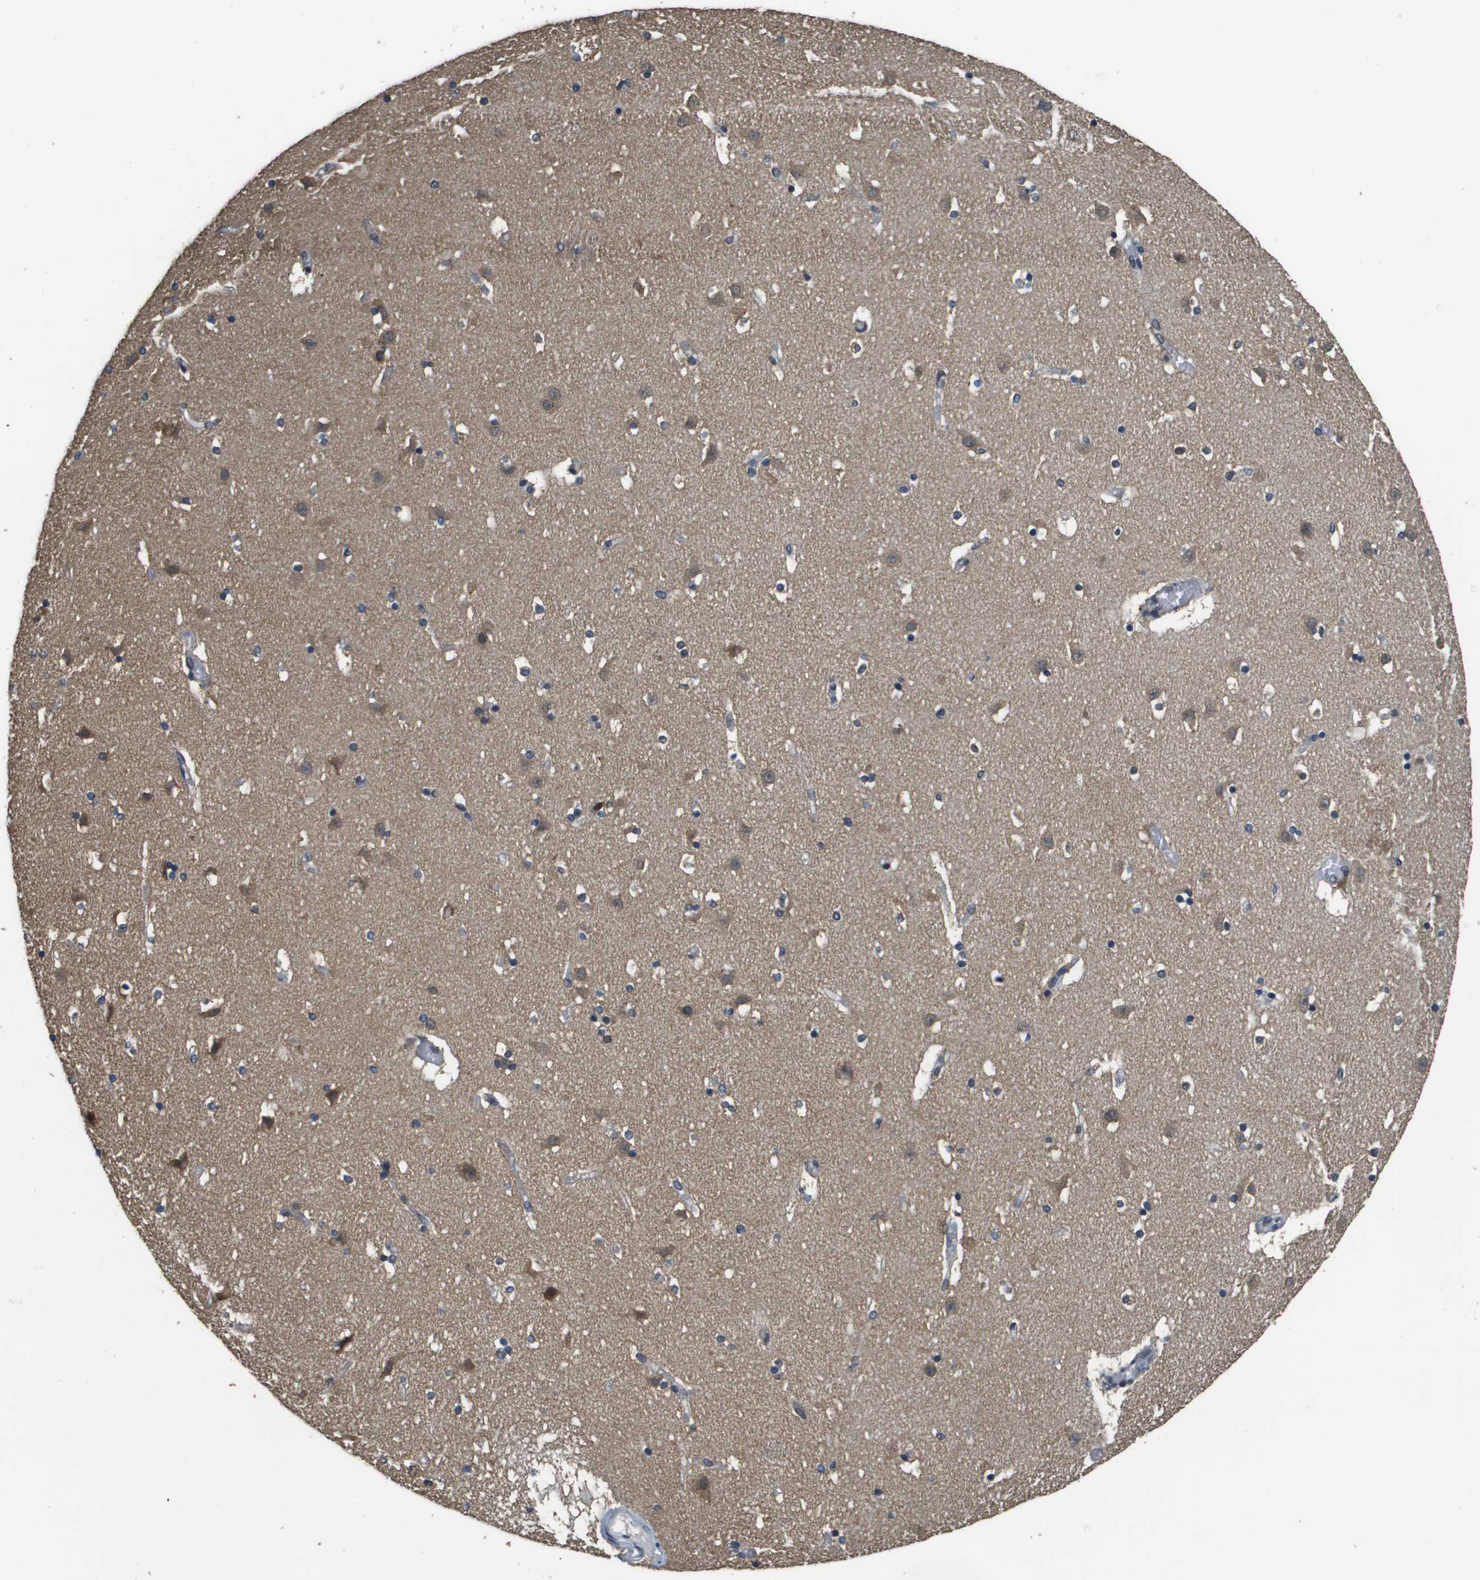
{"staining": {"intensity": "moderate", "quantity": "<25%", "location": "nuclear"}, "tissue": "caudate", "cell_type": "Glial cells", "image_type": "normal", "snomed": [{"axis": "morphology", "description": "Normal tissue, NOS"}, {"axis": "topography", "description": "Lateral ventricle wall"}], "caption": "Protein expression analysis of unremarkable caudate displays moderate nuclear expression in approximately <25% of glial cells.", "gene": "FANCC", "patient": {"sex": "male", "age": 45}}